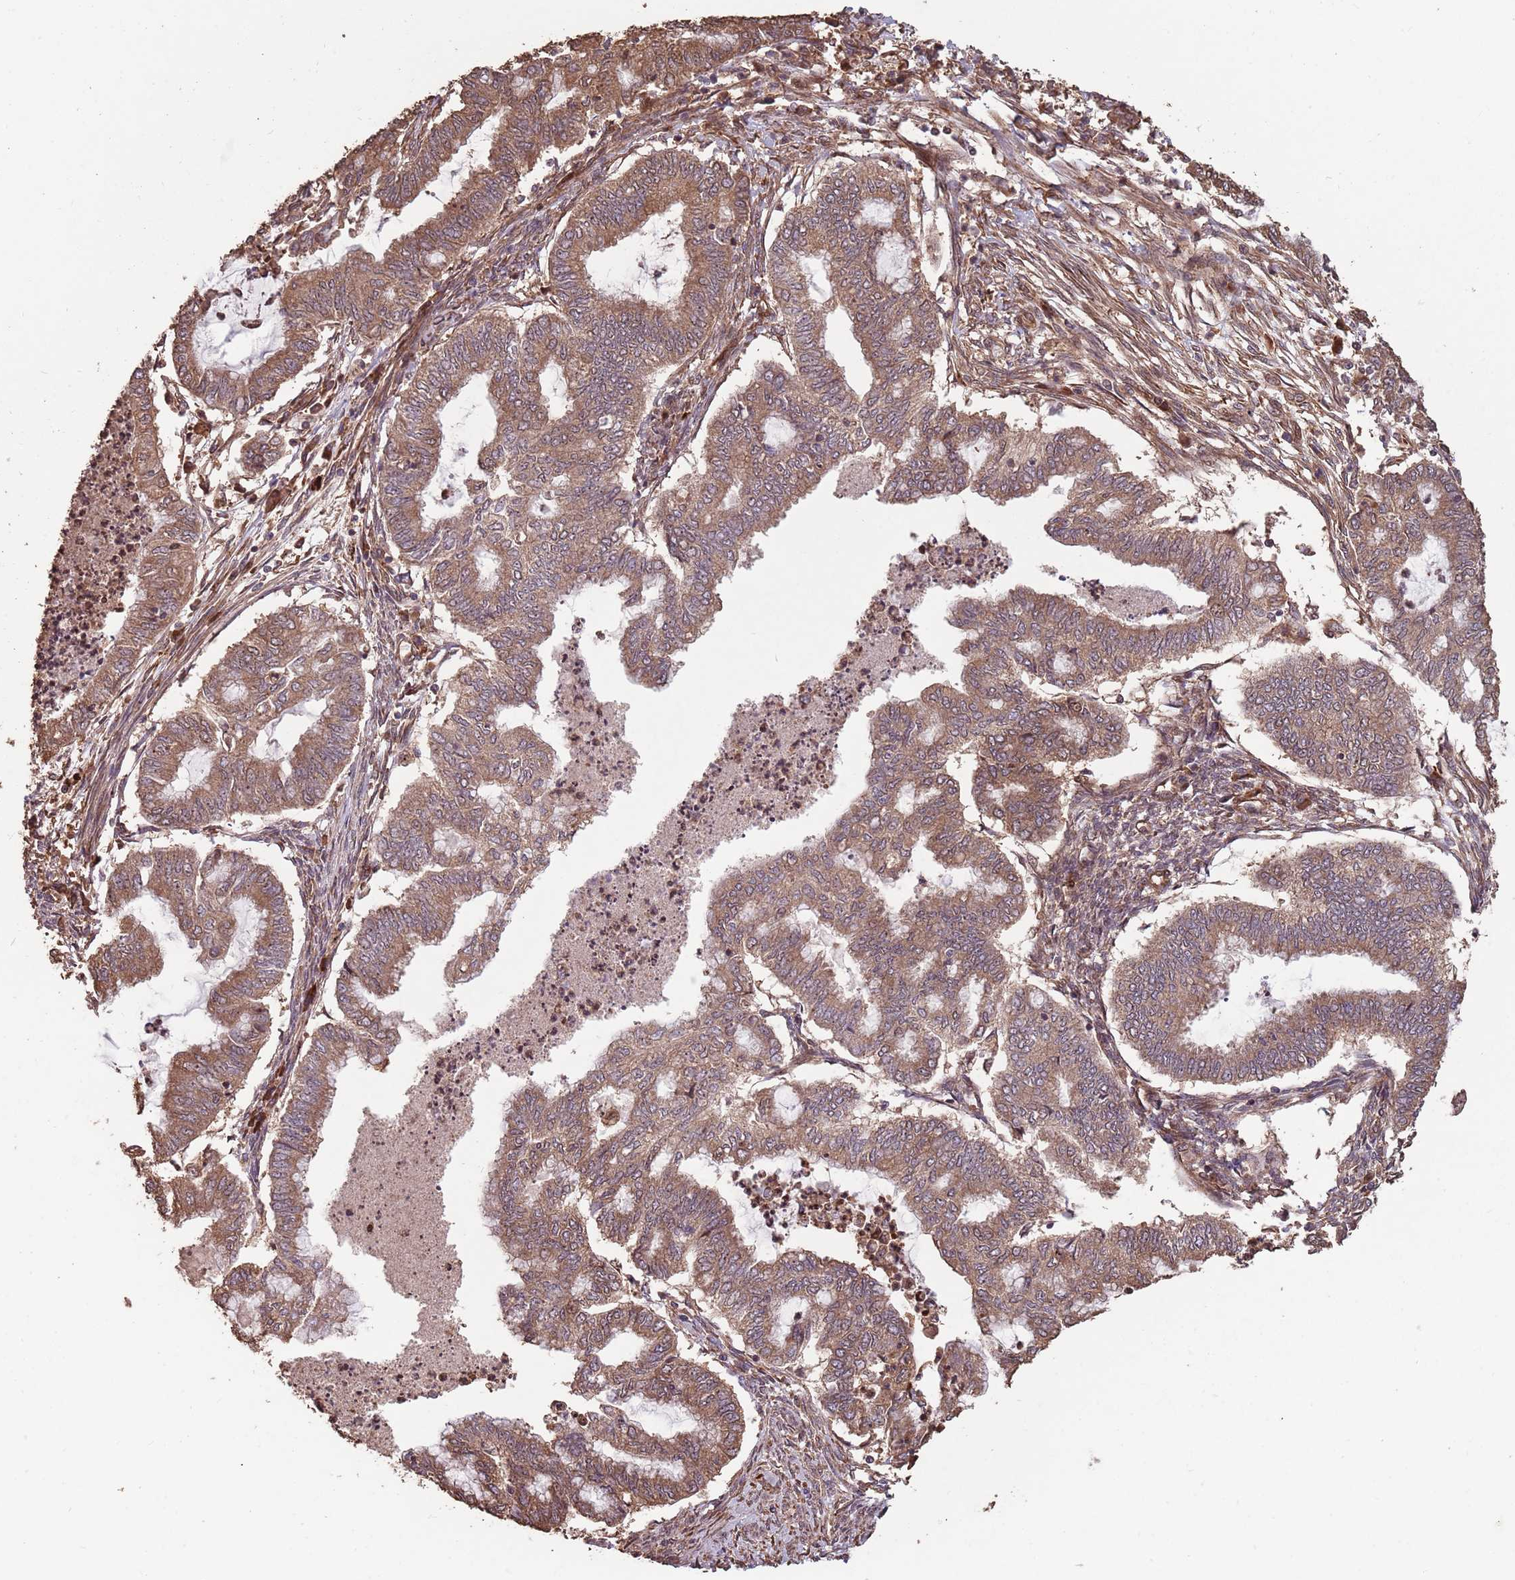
{"staining": {"intensity": "moderate", "quantity": ">75%", "location": "cytoplasmic/membranous"}, "tissue": "endometrial cancer", "cell_type": "Tumor cells", "image_type": "cancer", "snomed": [{"axis": "morphology", "description": "Adenocarcinoma, NOS"}, {"axis": "topography", "description": "Endometrium"}], "caption": "High-magnification brightfield microscopy of endometrial cancer stained with DAB (3,3'-diaminobenzidine) (brown) and counterstained with hematoxylin (blue). tumor cells exhibit moderate cytoplasmic/membranous expression is seen in about>75% of cells. The staining was performed using DAB, with brown indicating positive protein expression. Nuclei are stained blue with hematoxylin.", "gene": "ZNF428", "patient": {"sex": "female", "age": 79}}